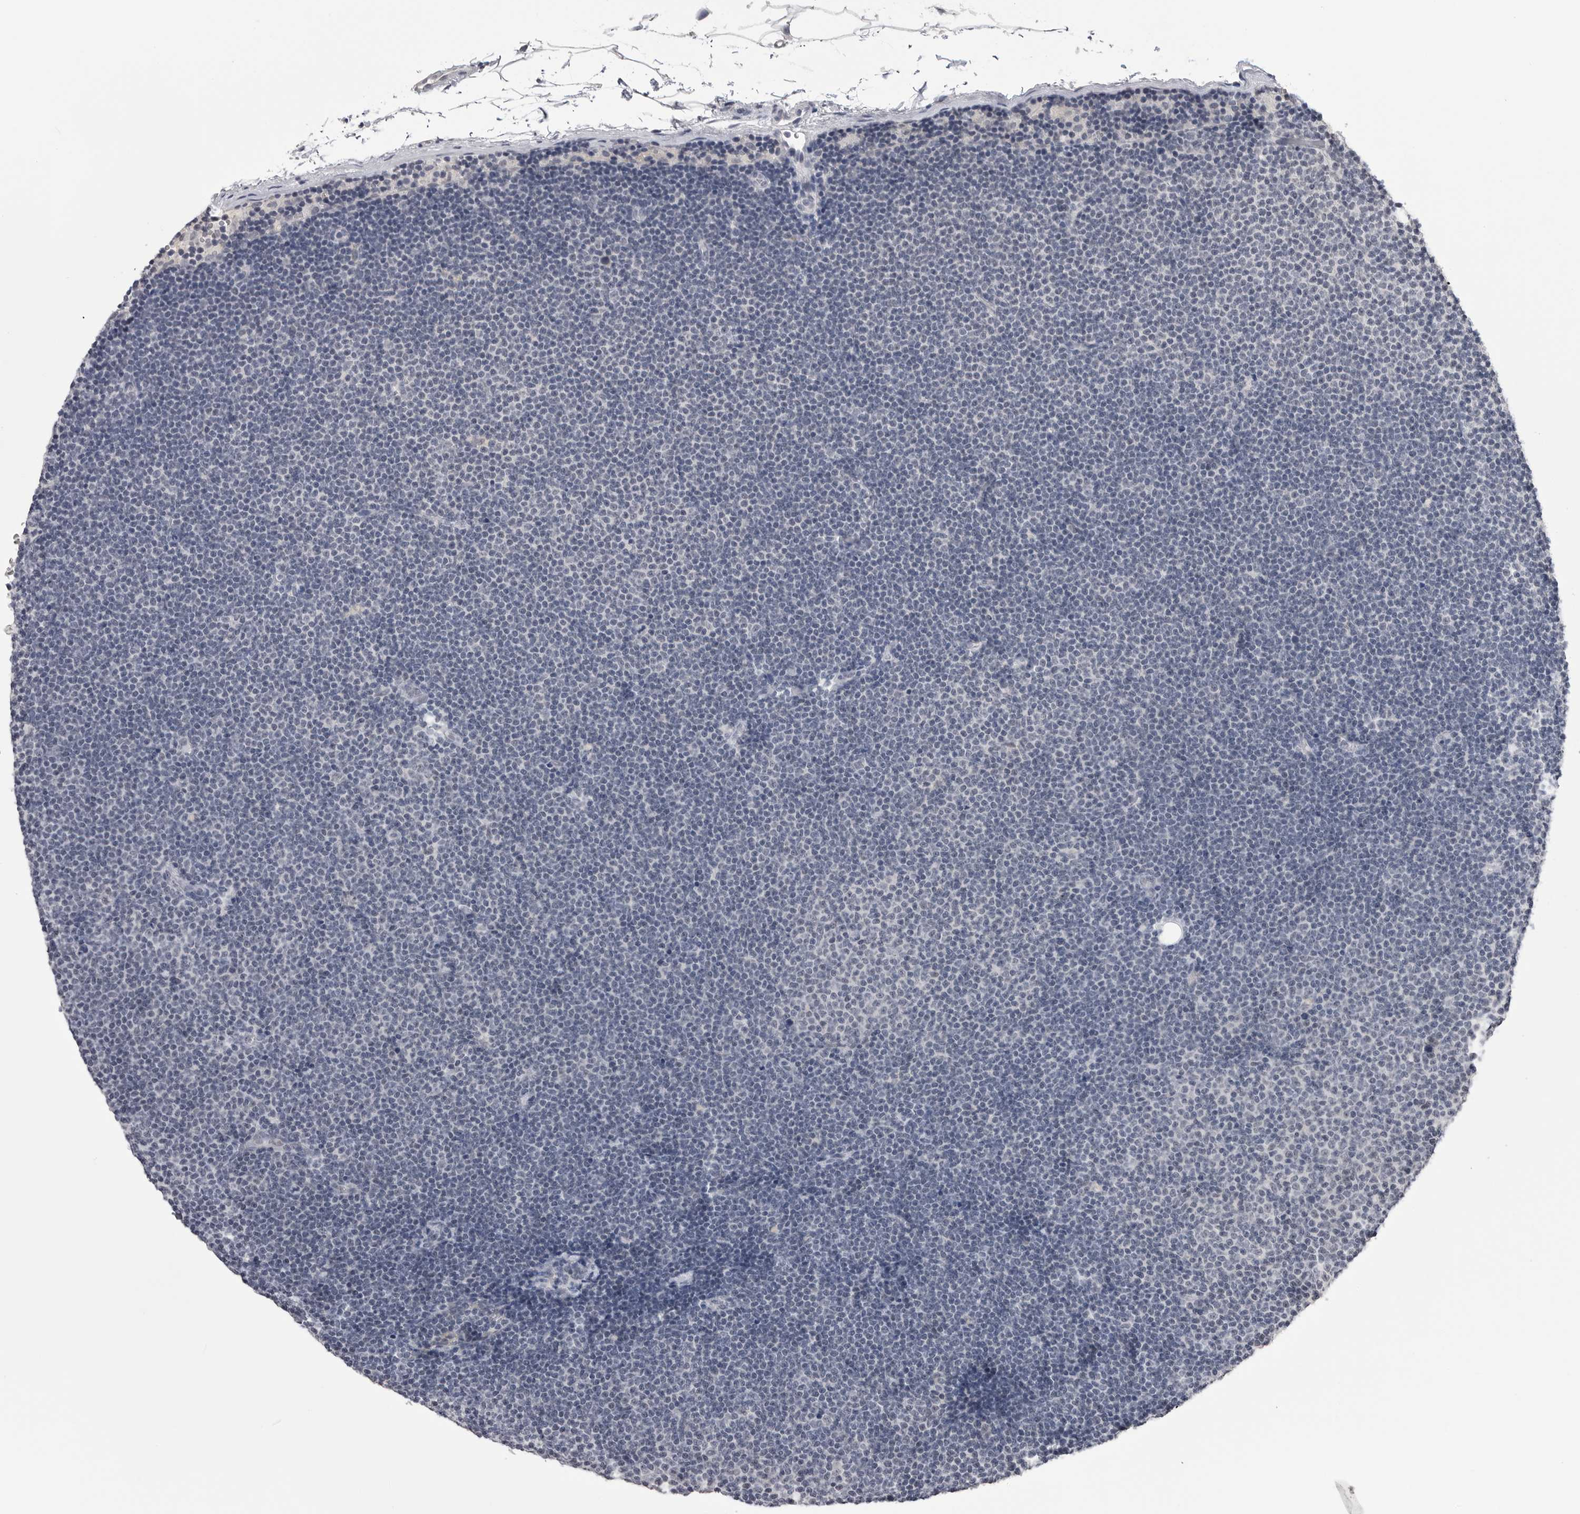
{"staining": {"intensity": "negative", "quantity": "none", "location": "none"}, "tissue": "lymphoma", "cell_type": "Tumor cells", "image_type": "cancer", "snomed": [{"axis": "morphology", "description": "Malignant lymphoma, non-Hodgkin's type, Low grade"}, {"axis": "topography", "description": "Lymph node"}], "caption": "Micrograph shows no significant protein positivity in tumor cells of lymphoma.", "gene": "DLG2", "patient": {"sex": "female", "age": 53}}